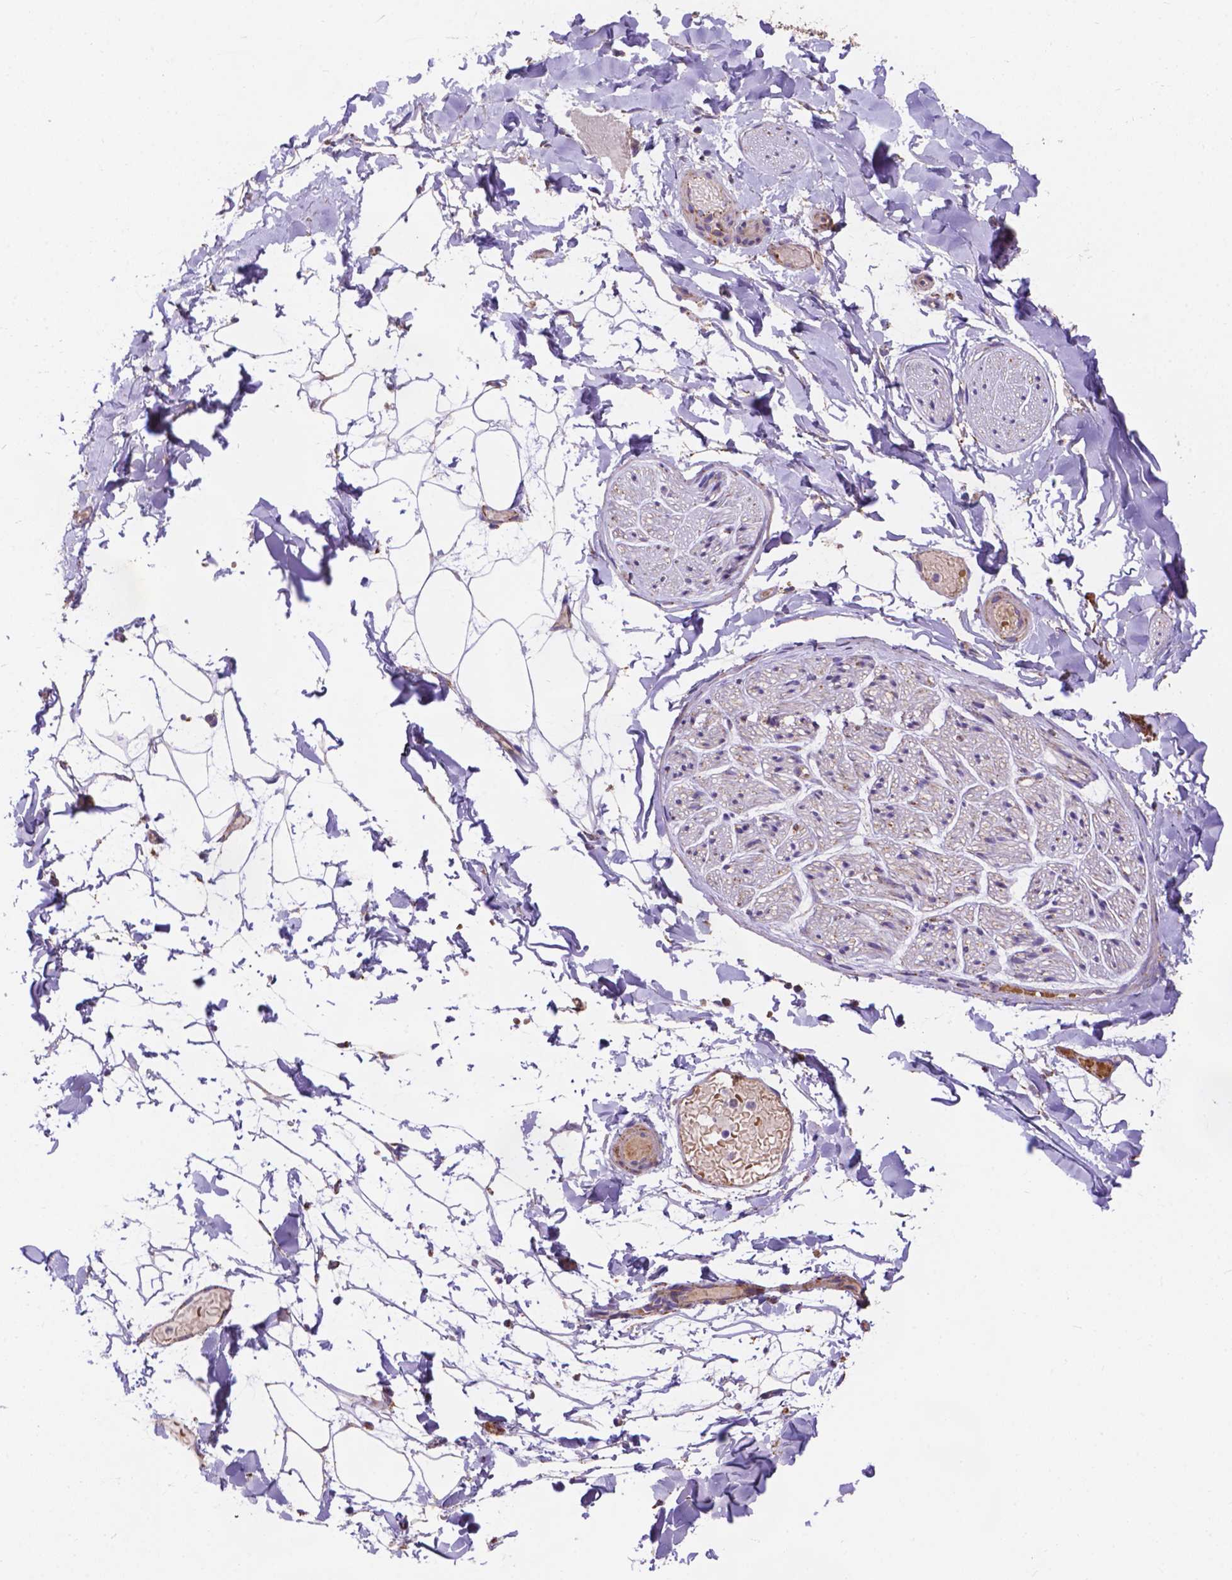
{"staining": {"intensity": "negative", "quantity": "none", "location": "none"}, "tissue": "adipose tissue", "cell_type": "Adipocytes", "image_type": "normal", "snomed": [{"axis": "morphology", "description": "Normal tissue, NOS"}, {"axis": "topography", "description": "Gallbladder"}, {"axis": "topography", "description": "Peripheral nerve tissue"}], "caption": "Immunohistochemical staining of benign adipose tissue reveals no significant expression in adipocytes. (DAB immunohistochemistry (IHC), high magnification).", "gene": "AK3", "patient": {"sex": "female", "age": 45}}